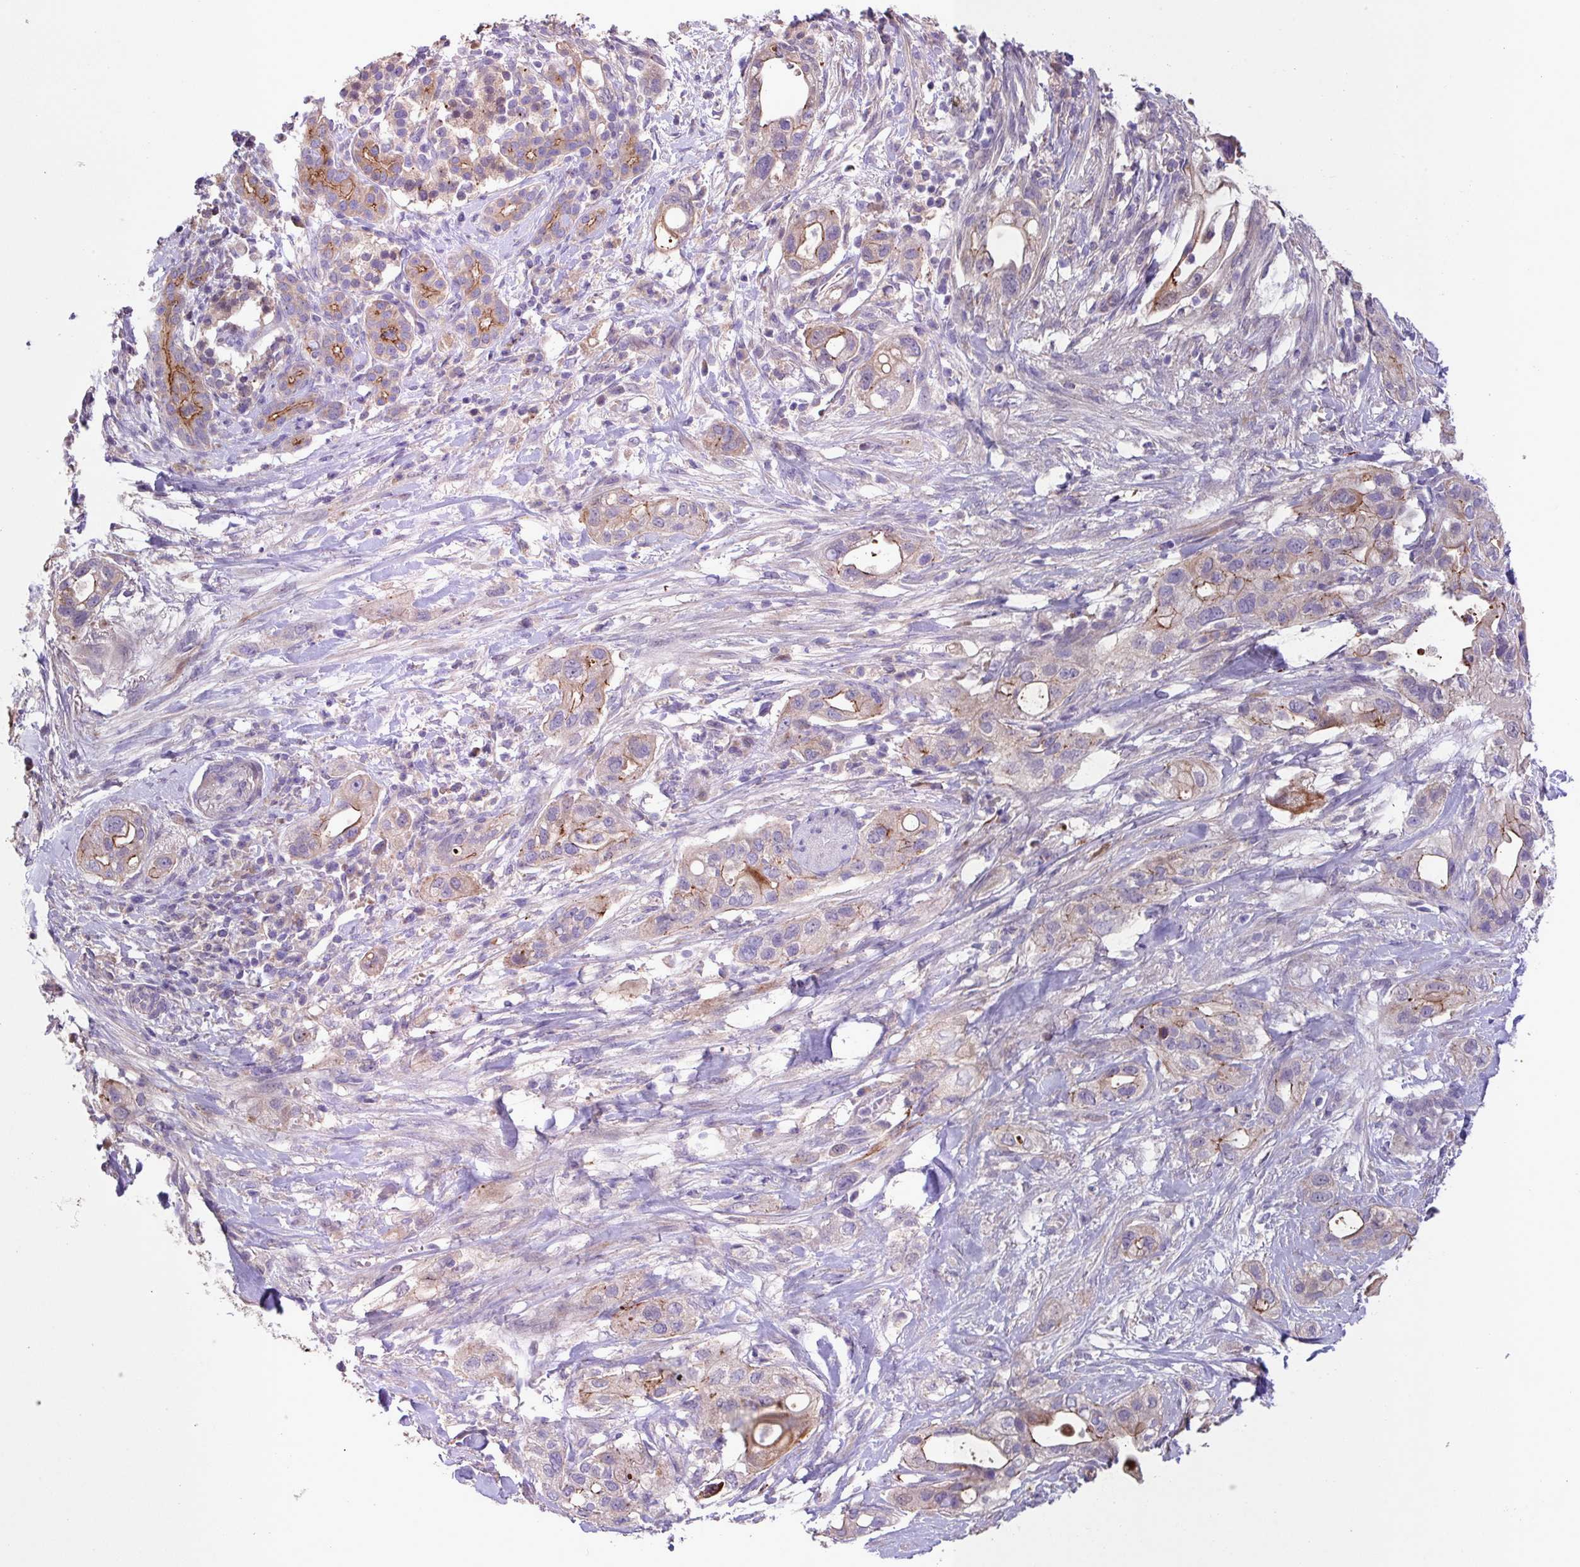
{"staining": {"intensity": "moderate", "quantity": "<25%", "location": "cytoplasmic/membranous"}, "tissue": "pancreatic cancer", "cell_type": "Tumor cells", "image_type": "cancer", "snomed": [{"axis": "morphology", "description": "Adenocarcinoma, NOS"}, {"axis": "topography", "description": "Pancreas"}], "caption": "This histopathology image demonstrates pancreatic cancer (adenocarcinoma) stained with immunohistochemistry (IHC) to label a protein in brown. The cytoplasmic/membranous of tumor cells show moderate positivity for the protein. Nuclei are counter-stained blue.", "gene": "IQCJ", "patient": {"sex": "male", "age": 44}}